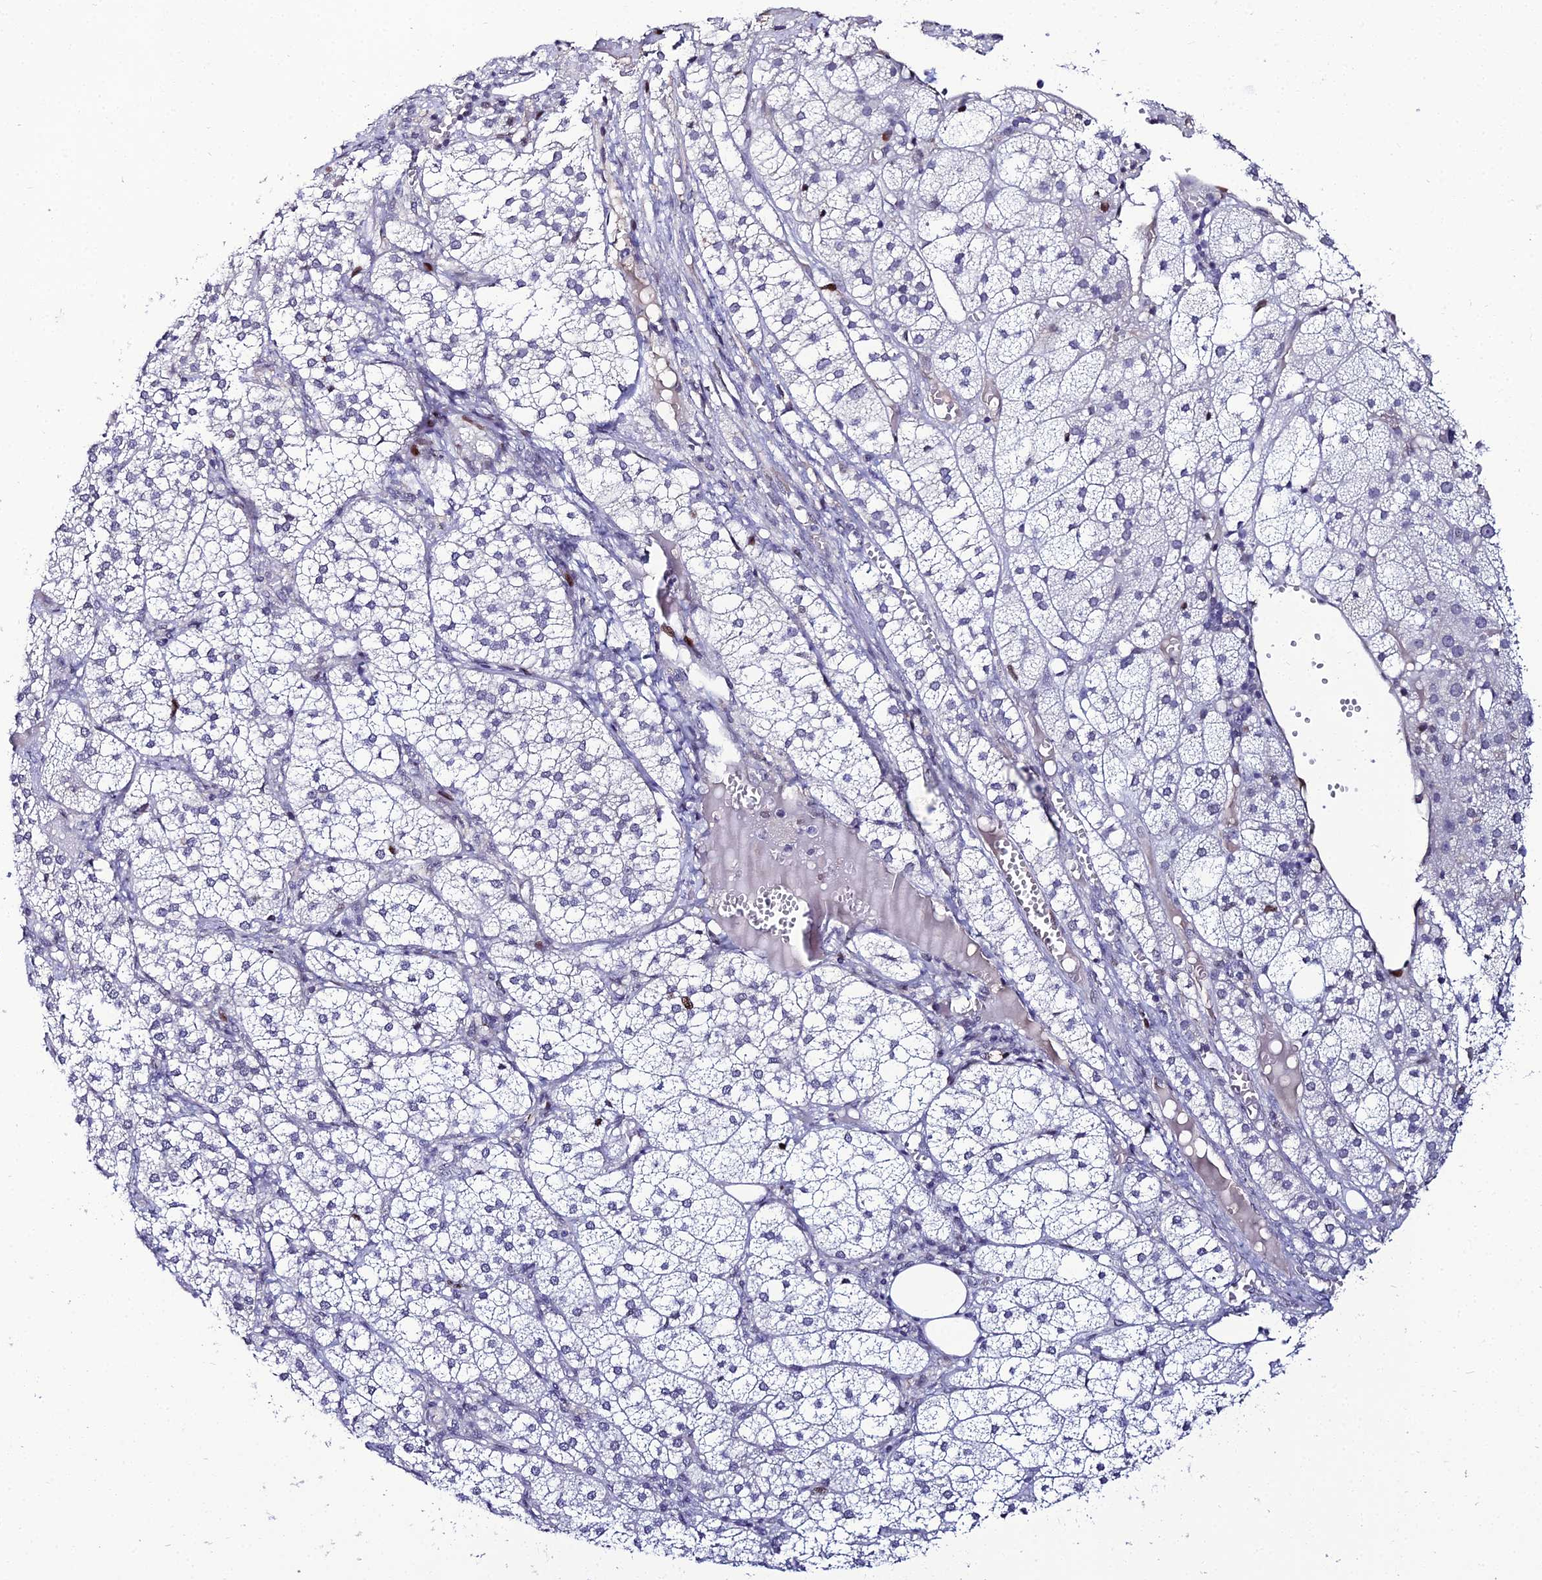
{"staining": {"intensity": "strong", "quantity": "25%-75%", "location": "nuclear"}, "tissue": "adrenal gland", "cell_type": "Glandular cells", "image_type": "normal", "snomed": [{"axis": "morphology", "description": "Normal tissue, NOS"}, {"axis": "topography", "description": "Adrenal gland"}], "caption": "DAB immunohistochemical staining of benign human adrenal gland exhibits strong nuclear protein staining in about 25%-75% of glandular cells.", "gene": "TAF9B", "patient": {"sex": "female", "age": 61}}